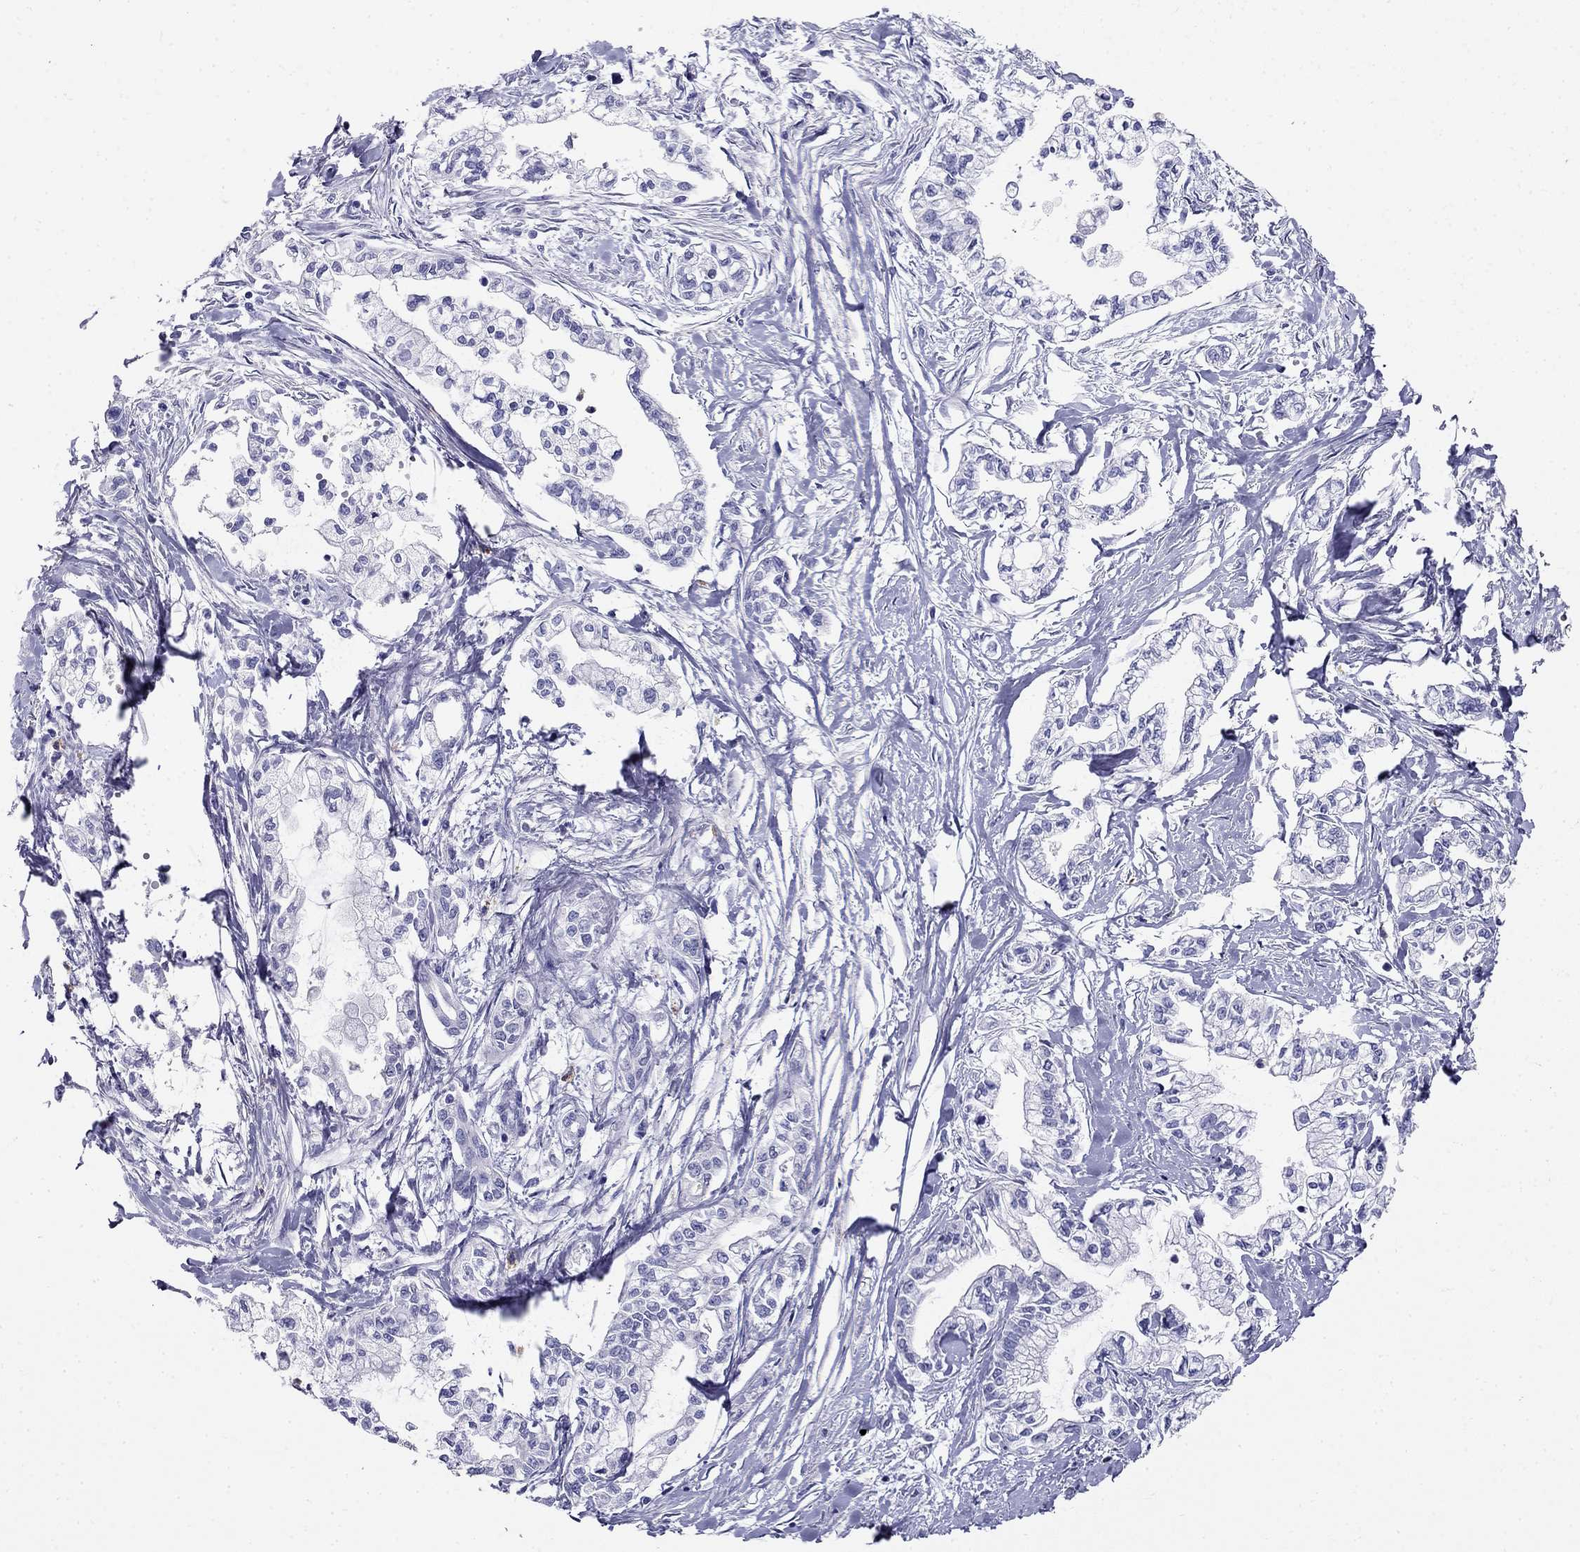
{"staining": {"intensity": "negative", "quantity": "none", "location": "none"}, "tissue": "pancreatic cancer", "cell_type": "Tumor cells", "image_type": "cancer", "snomed": [{"axis": "morphology", "description": "Adenocarcinoma, NOS"}, {"axis": "topography", "description": "Pancreas"}], "caption": "Tumor cells are negative for brown protein staining in adenocarcinoma (pancreatic). (Immunohistochemistry (ihc), brightfield microscopy, high magnification).", "gene": "PPP1R36", "patient": {"sex": "male", "age": 54}}